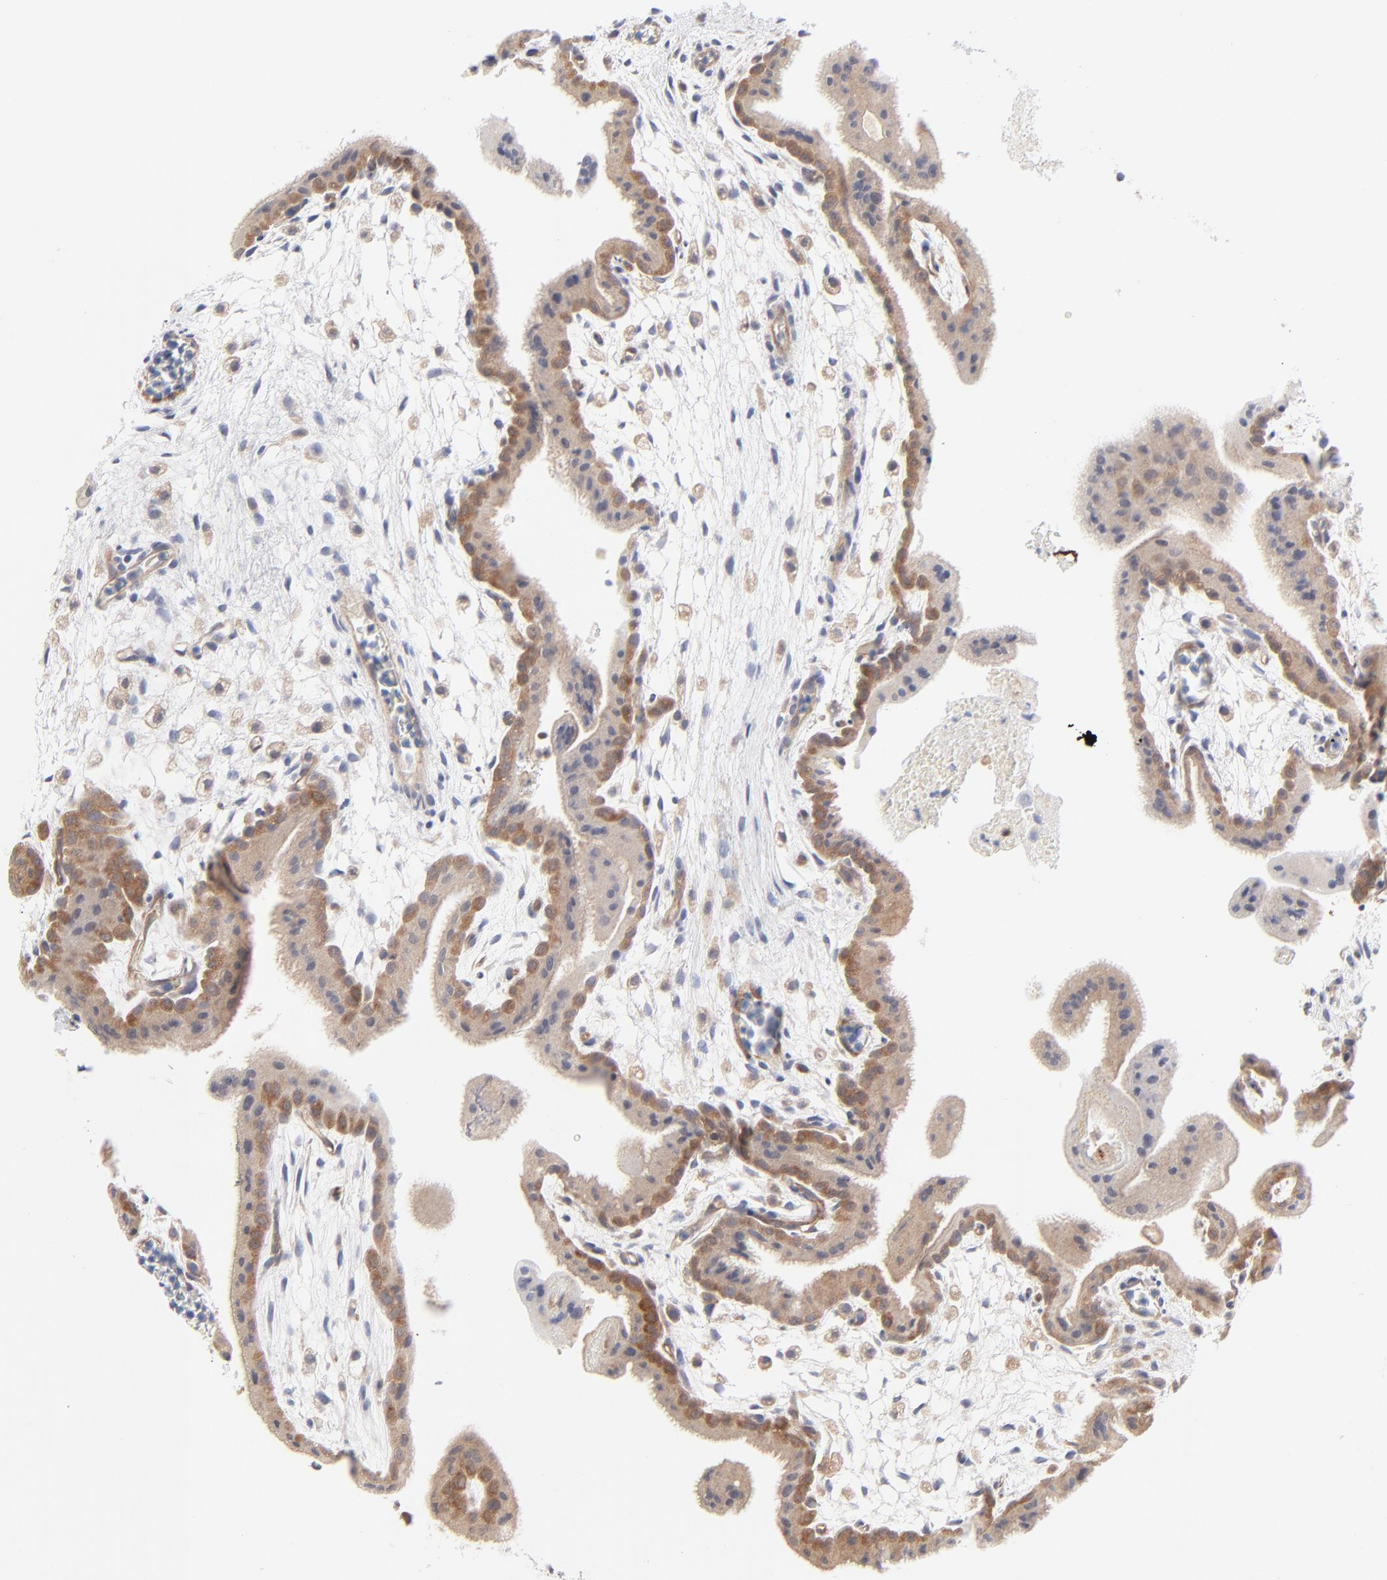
{"staining": {"intensity": "moderate", "quantity": ">75%", "location": "cytoplasmic/membranous"}, "tissue": "placenta", "cell_type": "Trophoblastic cells", "image_type": "normal", "snomed": [{"axis": "morphology", "description": "Normal tissue, NOS"}, {"axis": "topography", "description": "Placenta"}], "caption": "Benign placenta shows moderate cytoplasmic/membranous staining in approximately >75% of trophoblastic cells, visualized by immunohistochemistry. Nuclei are stained in blue.", "gene": "ARRB1", "patient": {"sex": "female", "age": 35}}